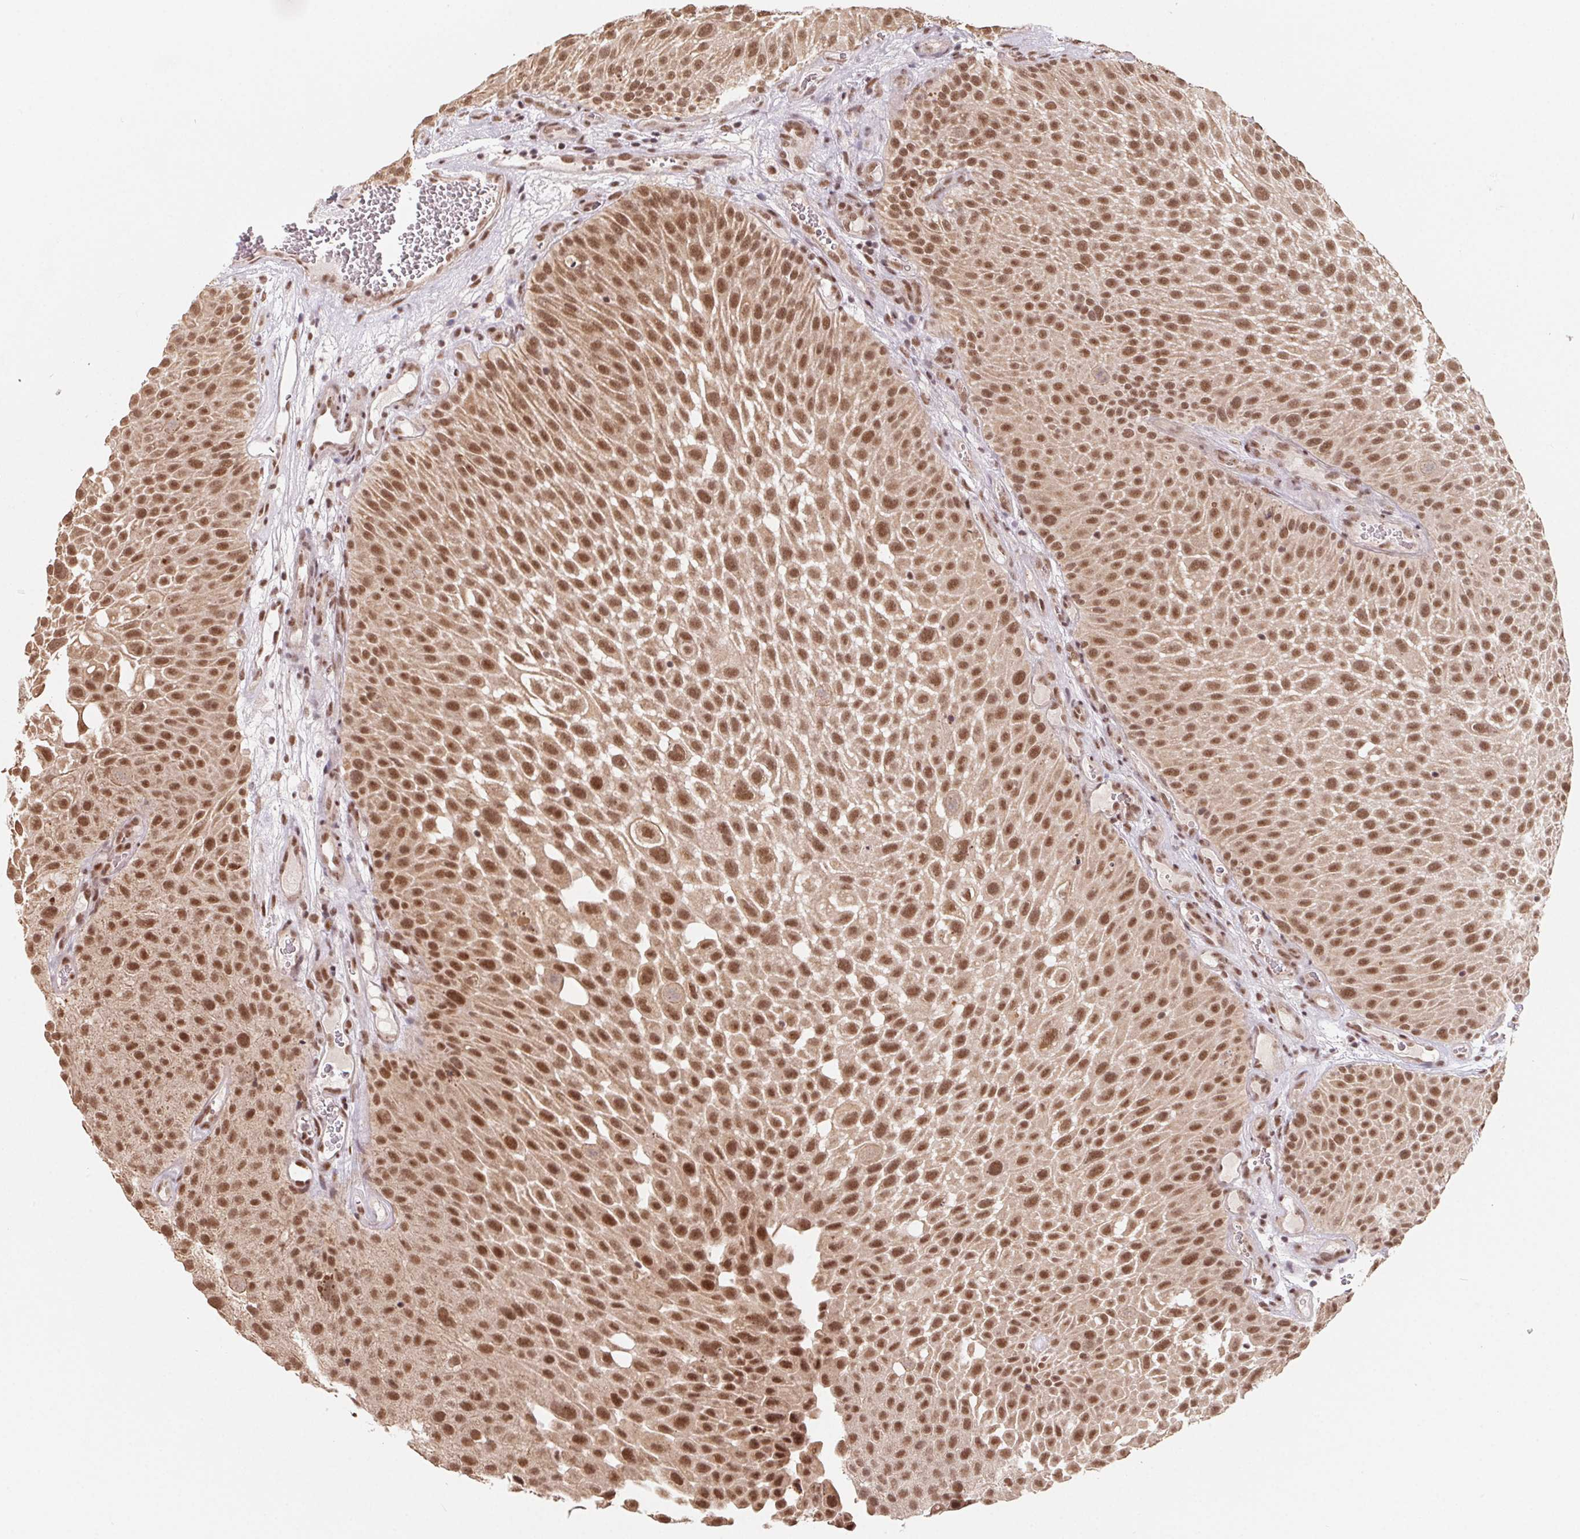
{"staining": {"intensity": "moderate", "quantity": ">75%", "location": "nuclear"}, "tissue": "urothelial cancer", "cell_type": "Tumor cells", "image_type": "cancer", "snomed": [{"axis": "morphology", "description": "Urothelial carcinoma, Low grade"}, {"axis": "topography", "description": "Urinary bladder"}], "caption": "Tumor cells exhibit moderate nuclear positivity in about >75% of cells in low-grade urothelial carcinoma.", "gene": "TCERG1", "patient": {"sex": "male", "age": 72}}